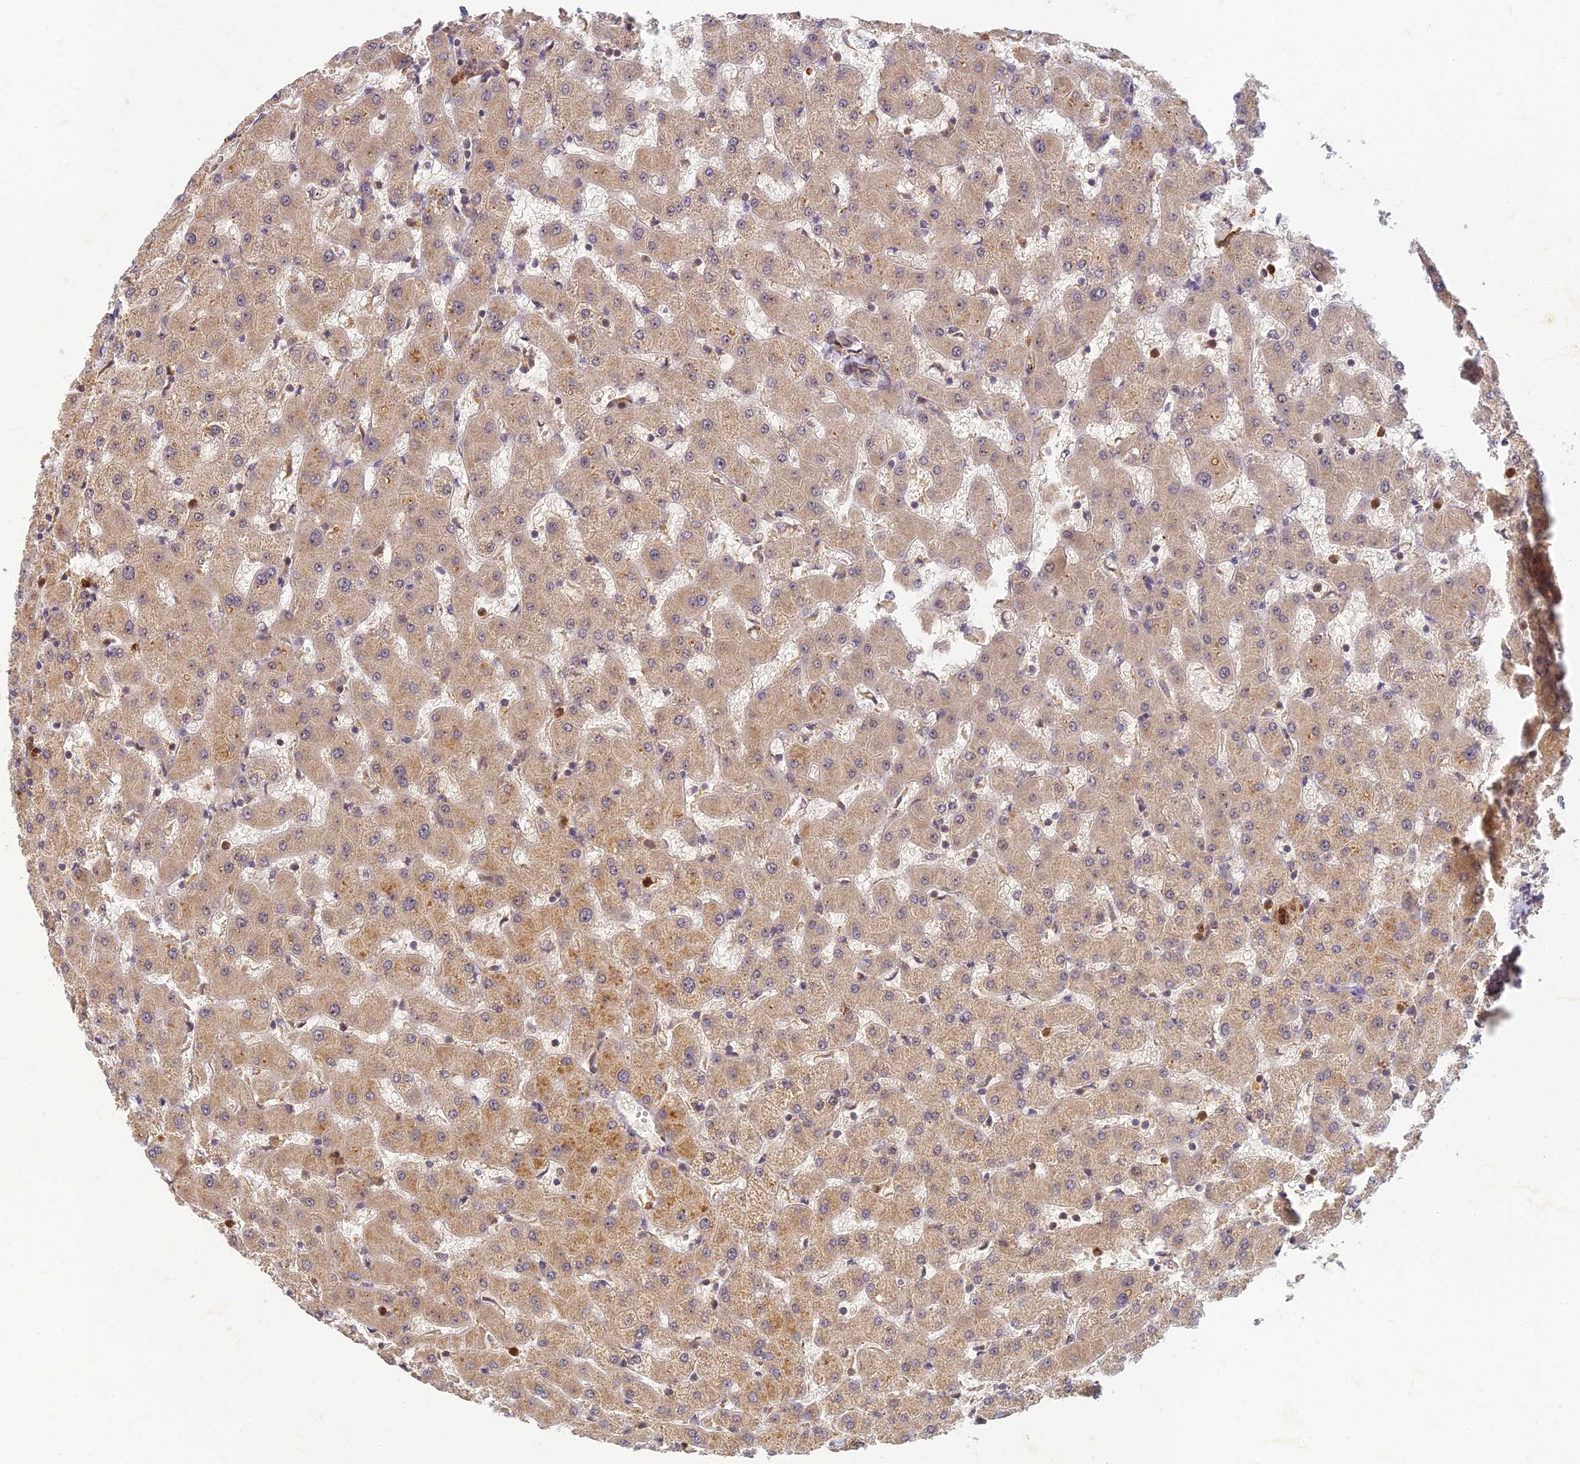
{"staining": {"intensity": "weak", "quantity": ">75%", "location": "cytoplasmic/membranous"}, "tissue": "liver", "cell_type": "Cholangiocytes", "image_type": "normal", "snomed": [{"axis": "morphology", "description": "Normal tissue, NOS"}, {"axis": "topography", "description": "Liver"}], "caption": "DAB (3,3'-diaminobenzidine) immunohistochemical staining of normal liver demonstrates weak cytoplasmic/membranous protein expression in about >75% of cholangiocytes.", "gene": "RGL3", "patient": {"sex": "female", "age": 63}}